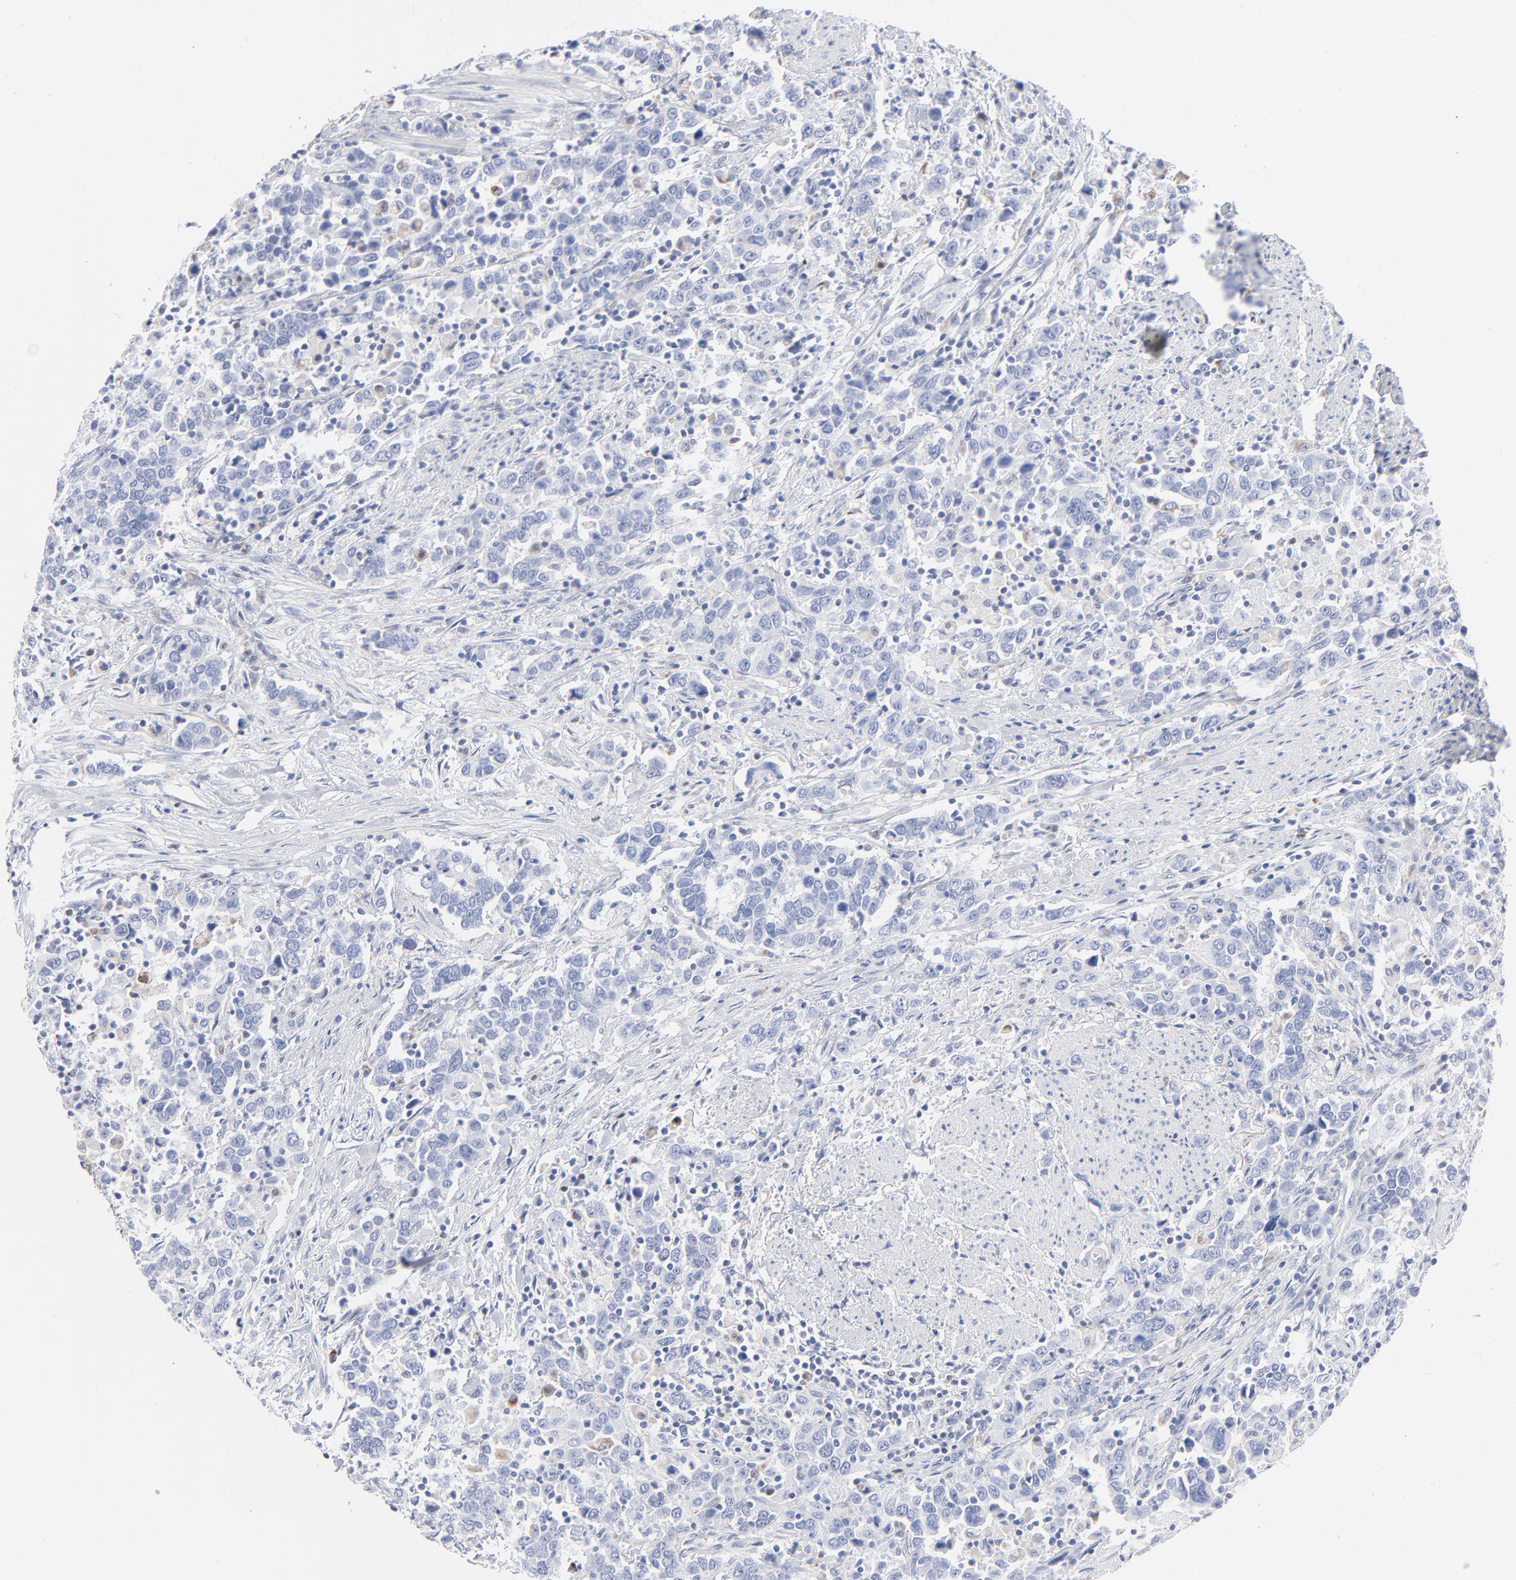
{"staining": {"intensity": "negative", "quantity": "none", "location": "none"}, "tissue": "urothelial cancer", "cell_type": "Tumor cells", "image_type": "cancer", "snomed": [{"axis": "morphology", "description": "Urothelial carcinoma, High grade"}, {"axis": "topography", "description": "Urinary bladder"}], "caption": "This is an immunohistochemistry histopathology image of urothelial carcinoma (high-grade). There is no staining in tumor cells.", "gene": "CHCHD10", "patient": {"sex": "male", "age": 61}}